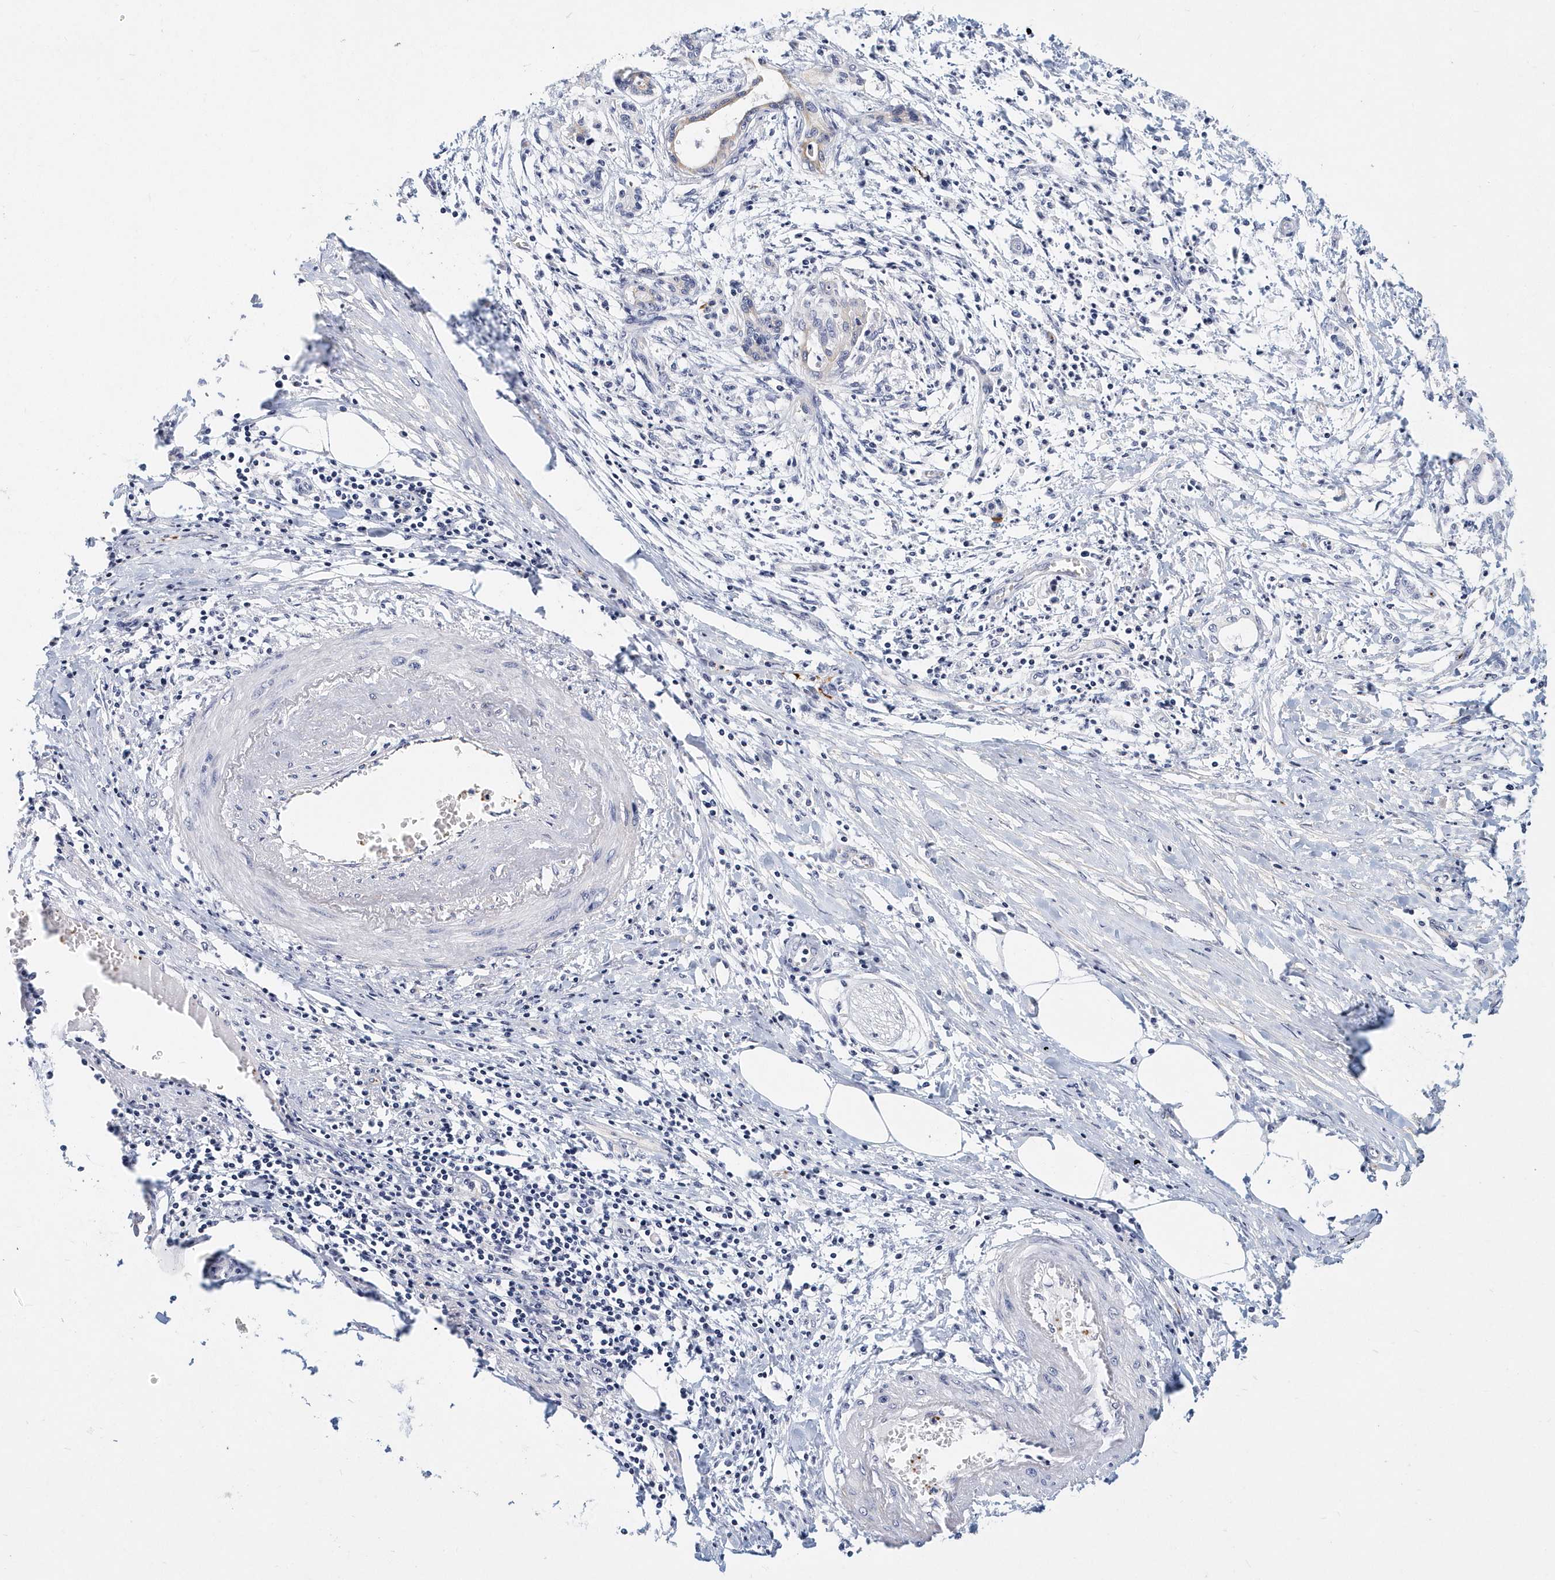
{"staining": {"intensity": "negative", "quantity": "none", "location": "none"}, "tissue": "pancreatic cancer", "cell_type": "Tumor cells", "image_type": "cancer", "snomed": [{"axis": "morphology", "description": "Adenocarcinoma, NOS"}, {"axis": "topography", "description": "Pancreas"}], "caption": "This micrograph is of pancreatic cancer (adenocarcinoma) stained with immunohistochemistry to label a protein in brown with the nuclei are counter-stained blue. There is no expression in tumor cells.", "gene": "ITGA2B", "patient": {"sex": "female", "age": 55}}